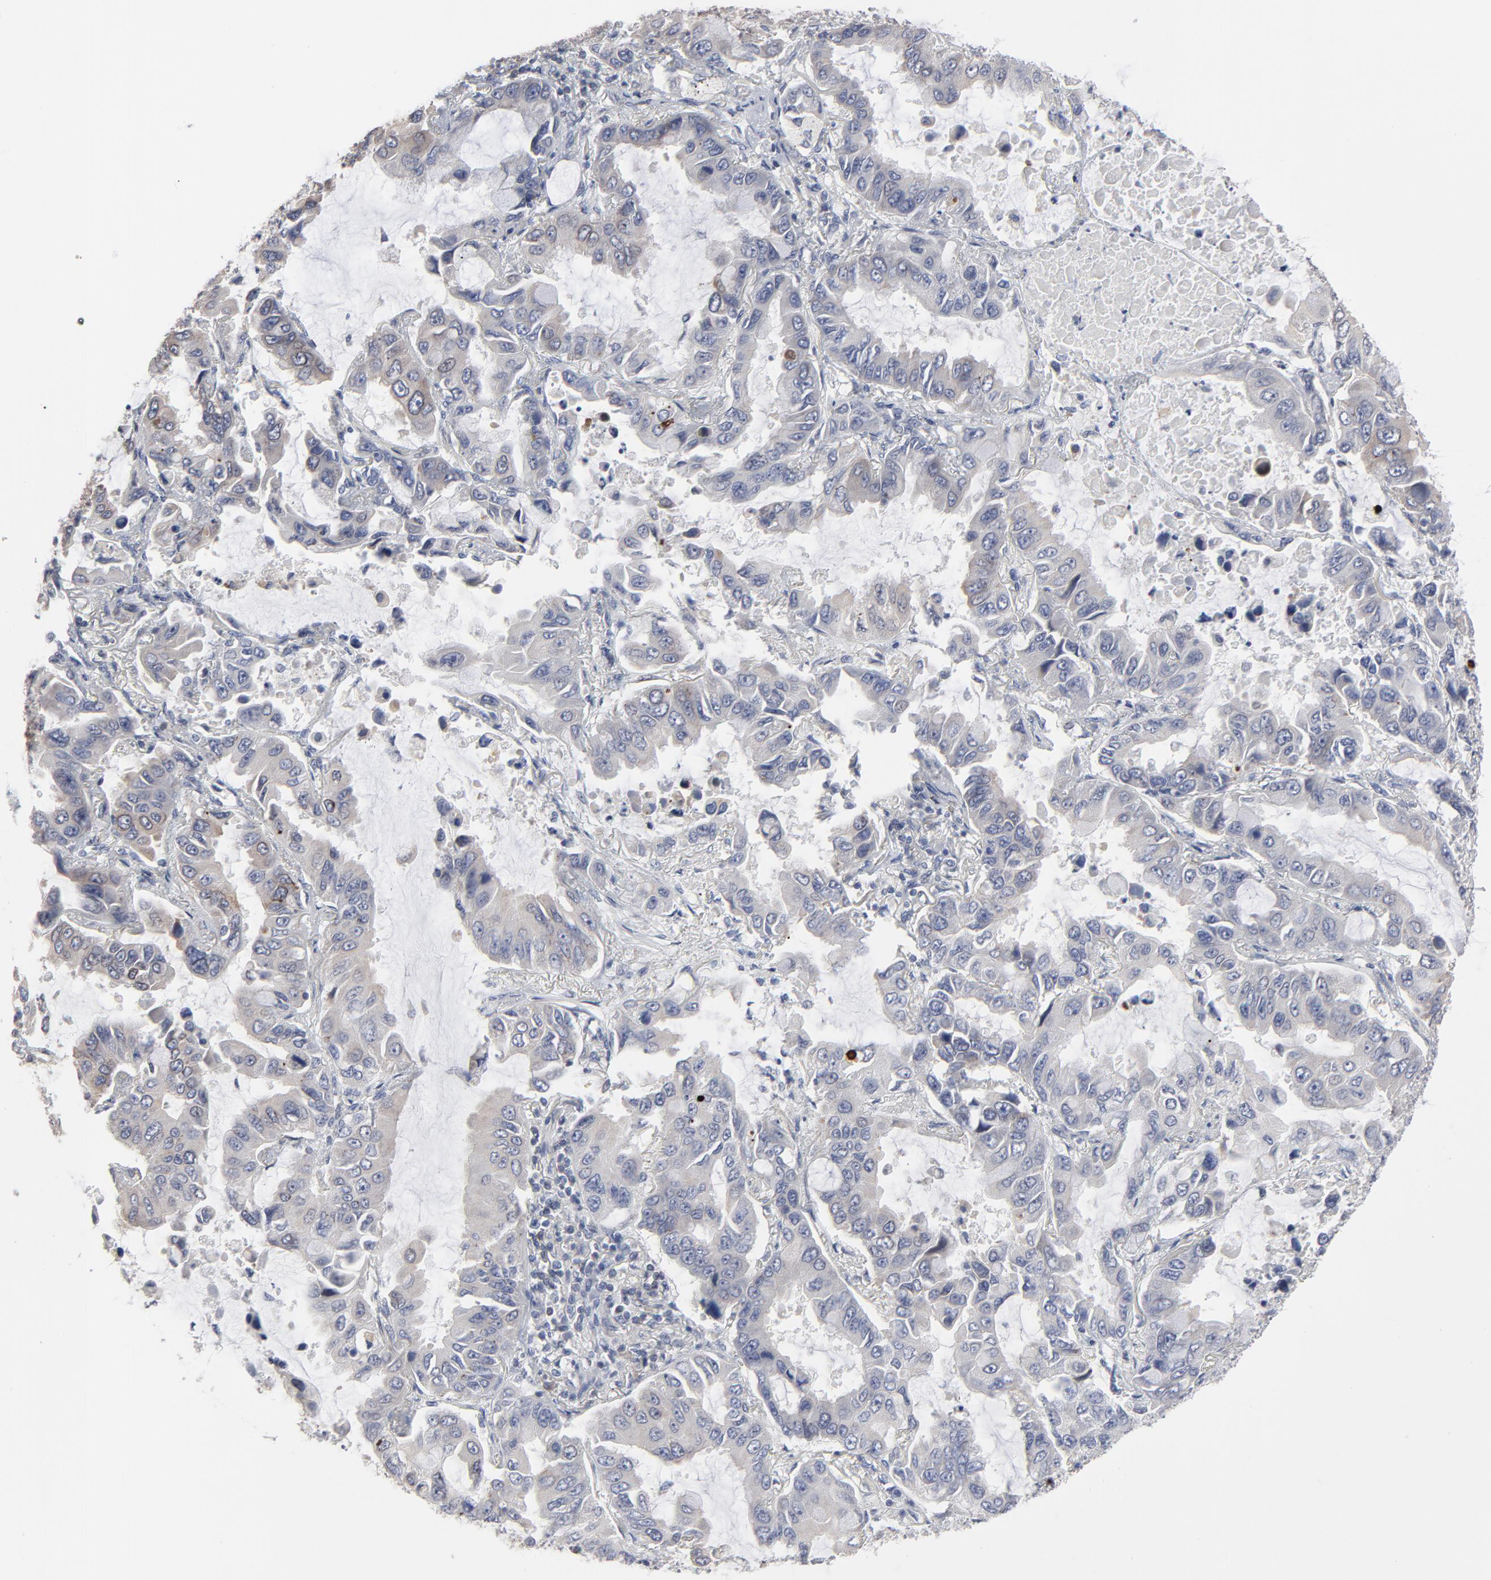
{"staining": {"intensity": "weak", "quantity": "<25%", "location": "cytoplasmic/membranous,nuclear"}, "tissue": "lung cancer", "cell_type": "Tumor cells", "image_type": "cancer", "snomed": [{"axis": "morphology", "description": "Adenocarcinoma, NOS"}, {"axis": "topography", "description": "Lung"}], "caption": "Protein analysis of lung cancer (adenocarcinoma) reveals no significant expression in tumor cells.", "gene": "SYNE2", "patient": {"sex": "male", "age": 64}}